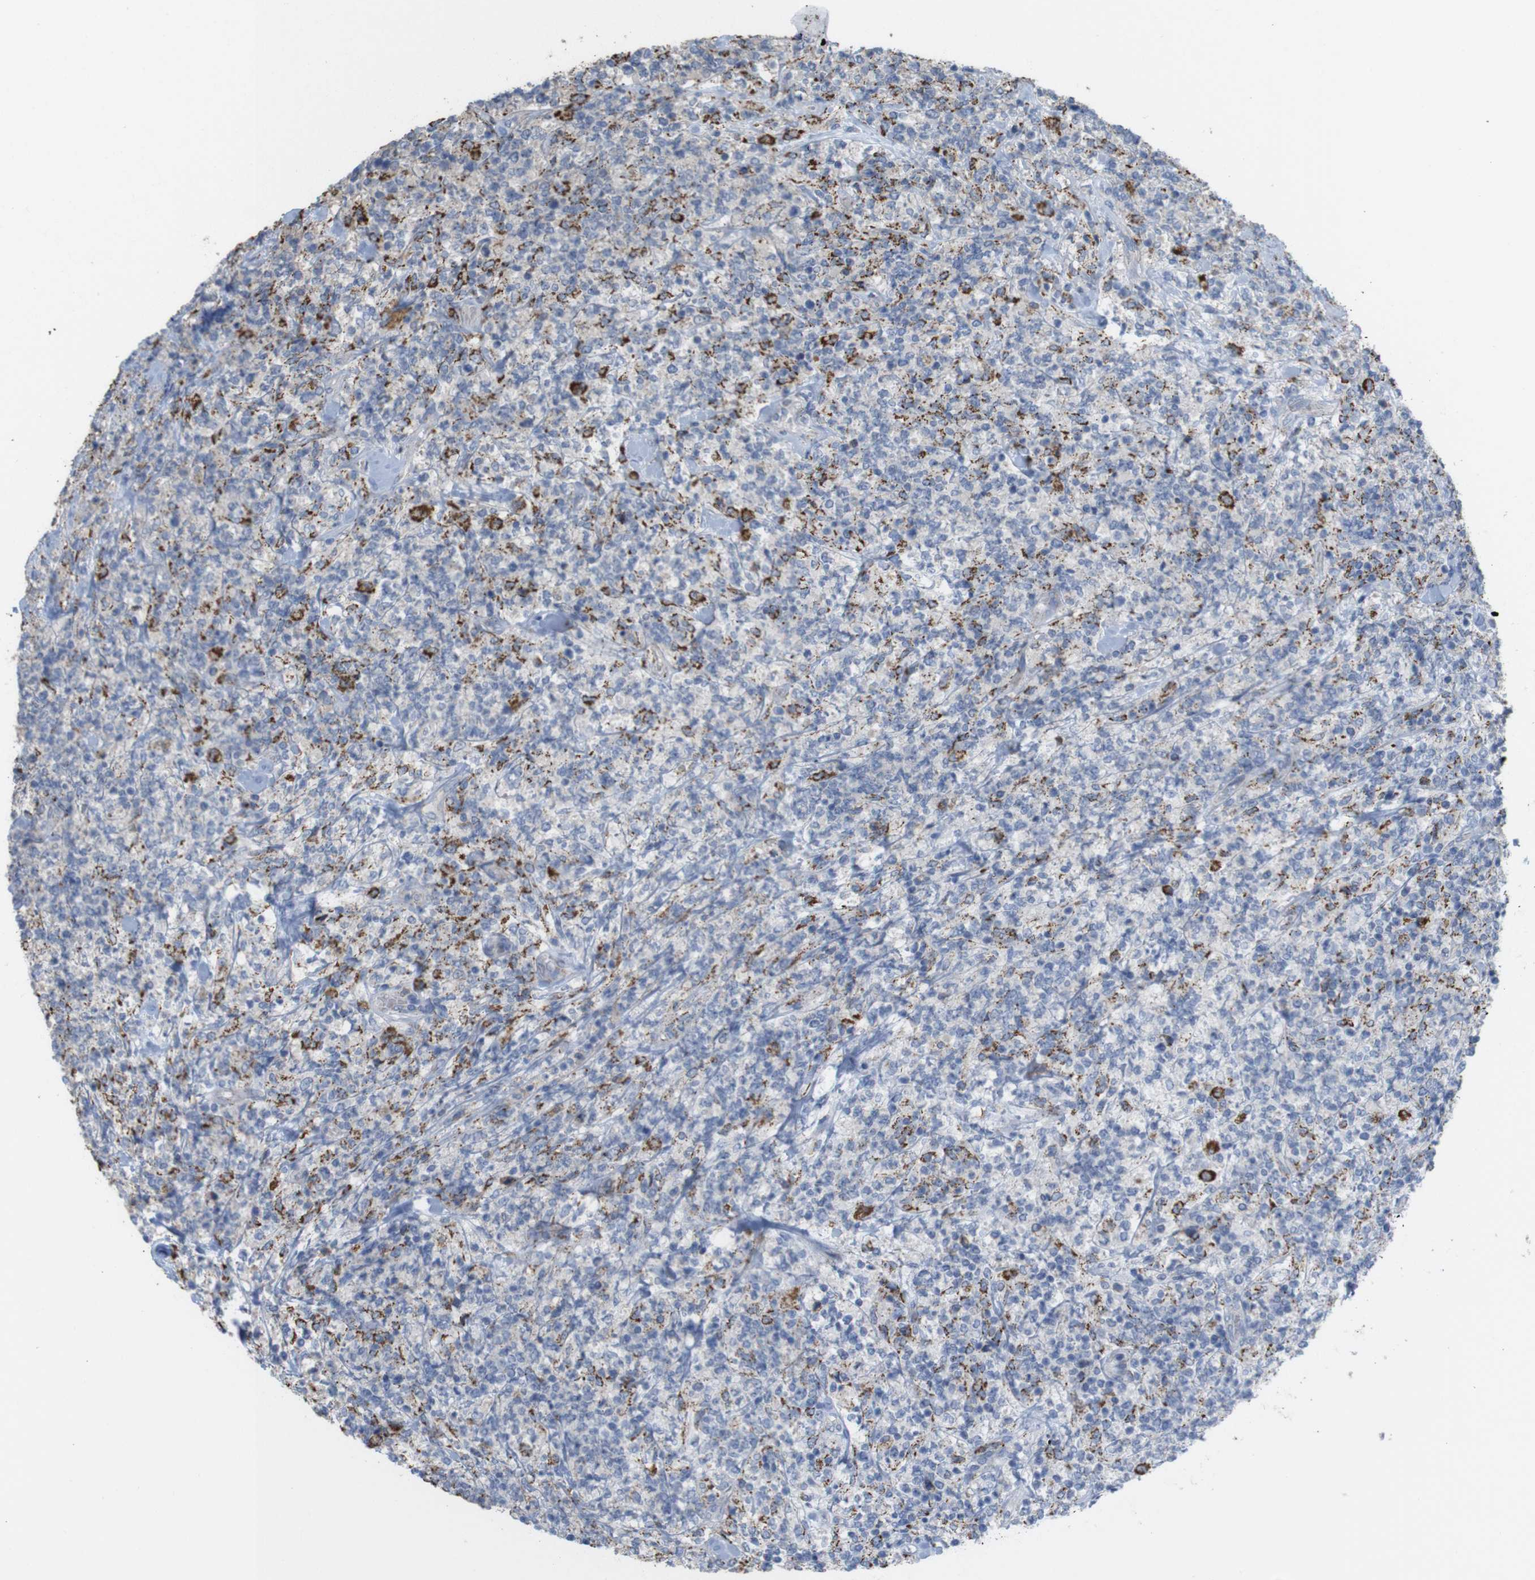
{"staining": {"intensity": "strong", "quantity": "<25%", "location": "cytoplasmic/membranous"}, "tissue": "lymphoma", "cell_type": "Tumor cells", "image_type": "cancer", "snomed": [{"axis": "morphology", "description": "Malignant lymphoma, non-Hodgkin's type, High grade"}, {"axis": "topography", "description": "Soft tissue"}], "caption": "A histopathology image showing strong cytoplasmic/membranous expression in approximately <25% of tumor cells in lymphoma, as visualized by brown immunohistochemical staining.", "gene": "PTPRR", "patient": {"sex": "male", "age": 18}}